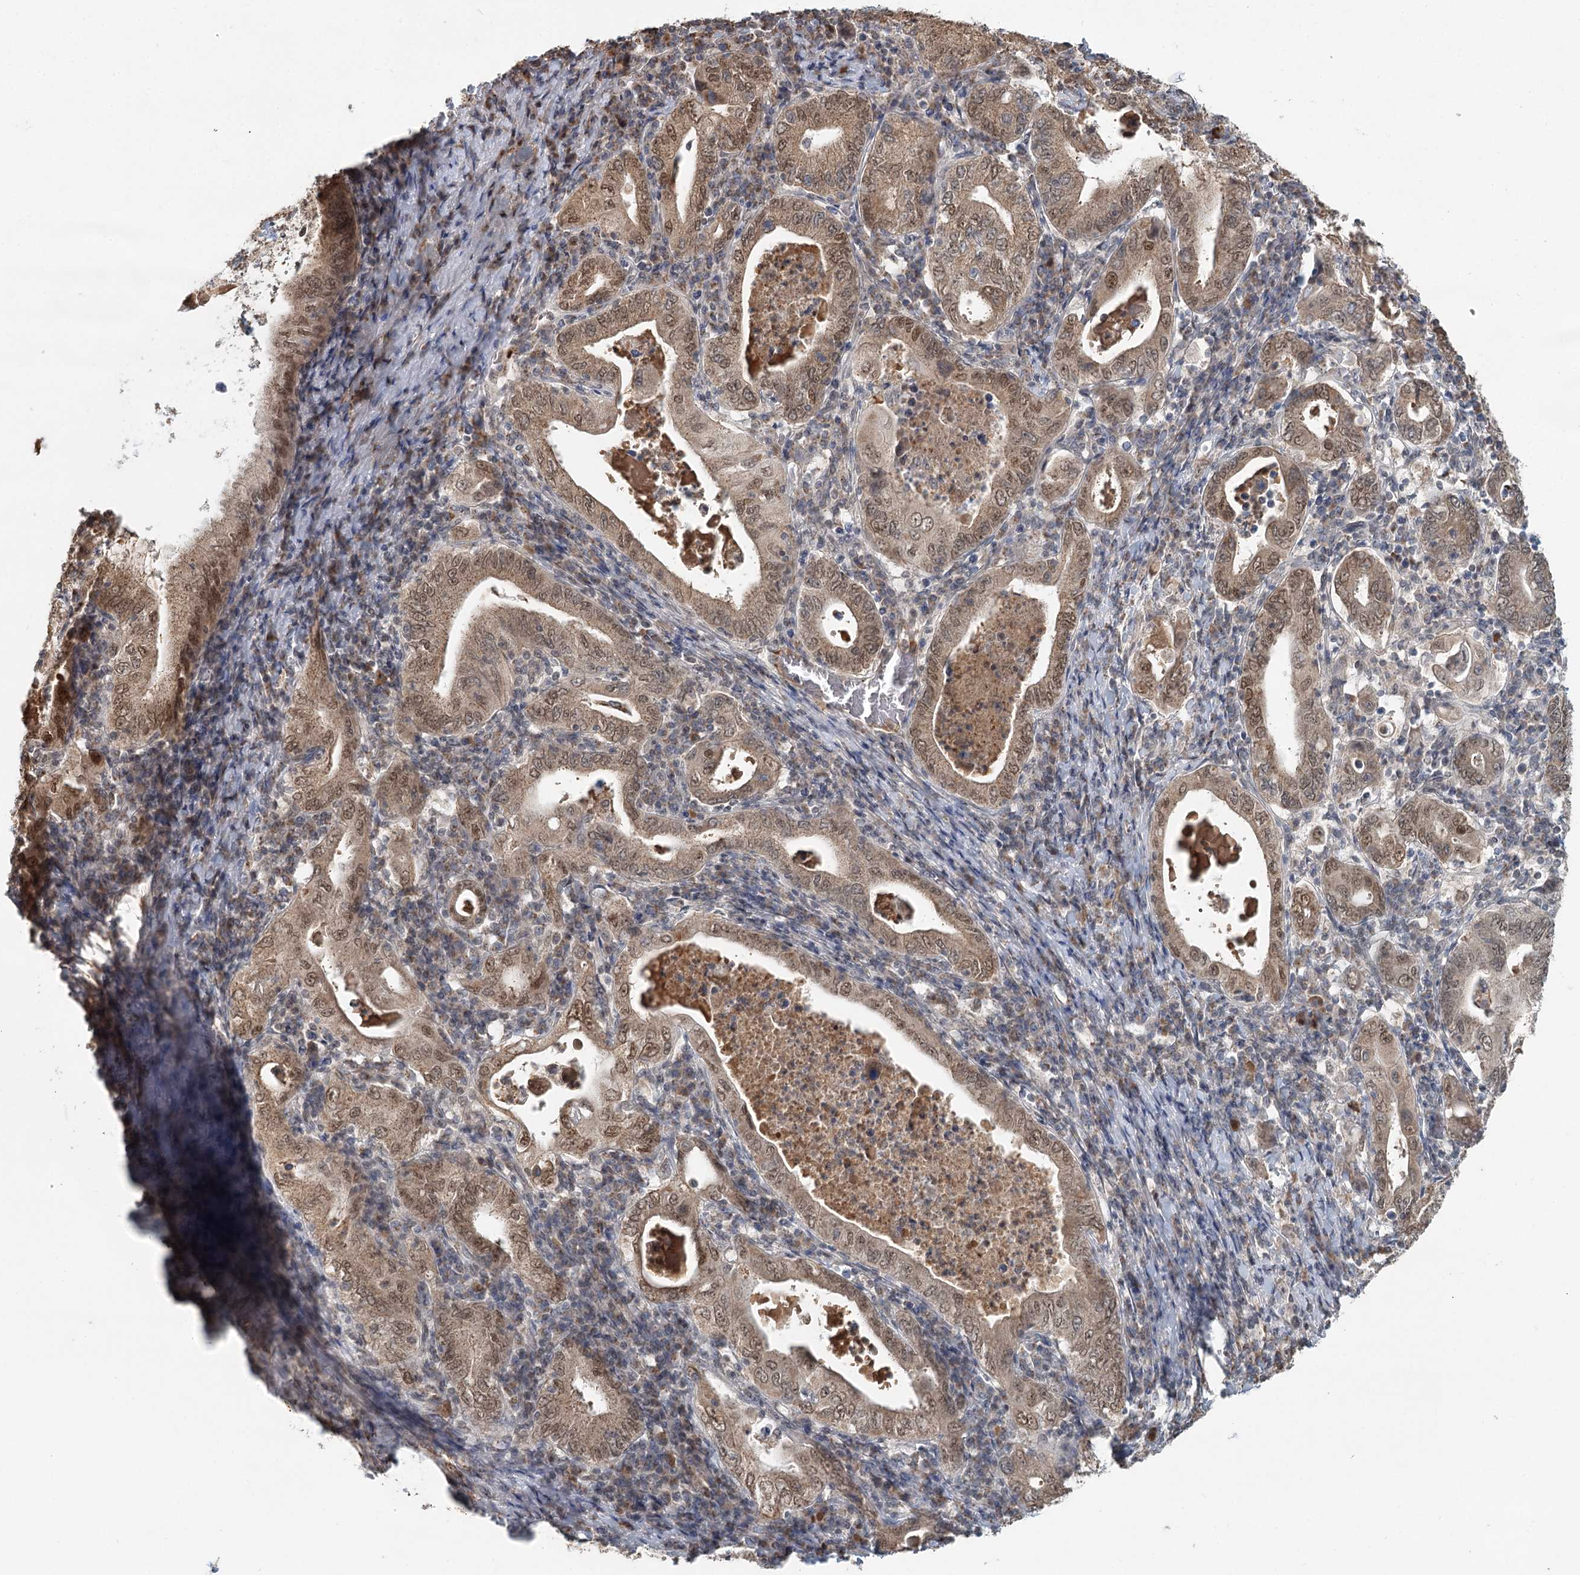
{"staining": {"intensity": "moderate", "quantity": ">75%", "location": "cytoplasmic/membranous,nuclear"}, "tissue": "stomach cancer", "cell_type": "Tumor cells", "image_type": "cancer", "snomed": [{"axis": "morphology", "description": "Normal tissue, NOS"}, {"axis": "morphology", "description": "Adenocarcinoma, NOS"}, {"axis": "topography", "description": "Esophagus"}, {"axis": "topography", "description": "Stomach, upper"}, {"axis": "topography", "description": "Peripheral nerve tissue"}], "caption": "This micrograph exhibits immunohistochemistry (IHC) staining of adenocarcinoma (stomach), with medium moderate cytoplasmic/membranous and nuclear staining in approximately >75% of tumor cells.", "gene": "GPALPP1", "patient": {"sex": "male", "age": 62}}